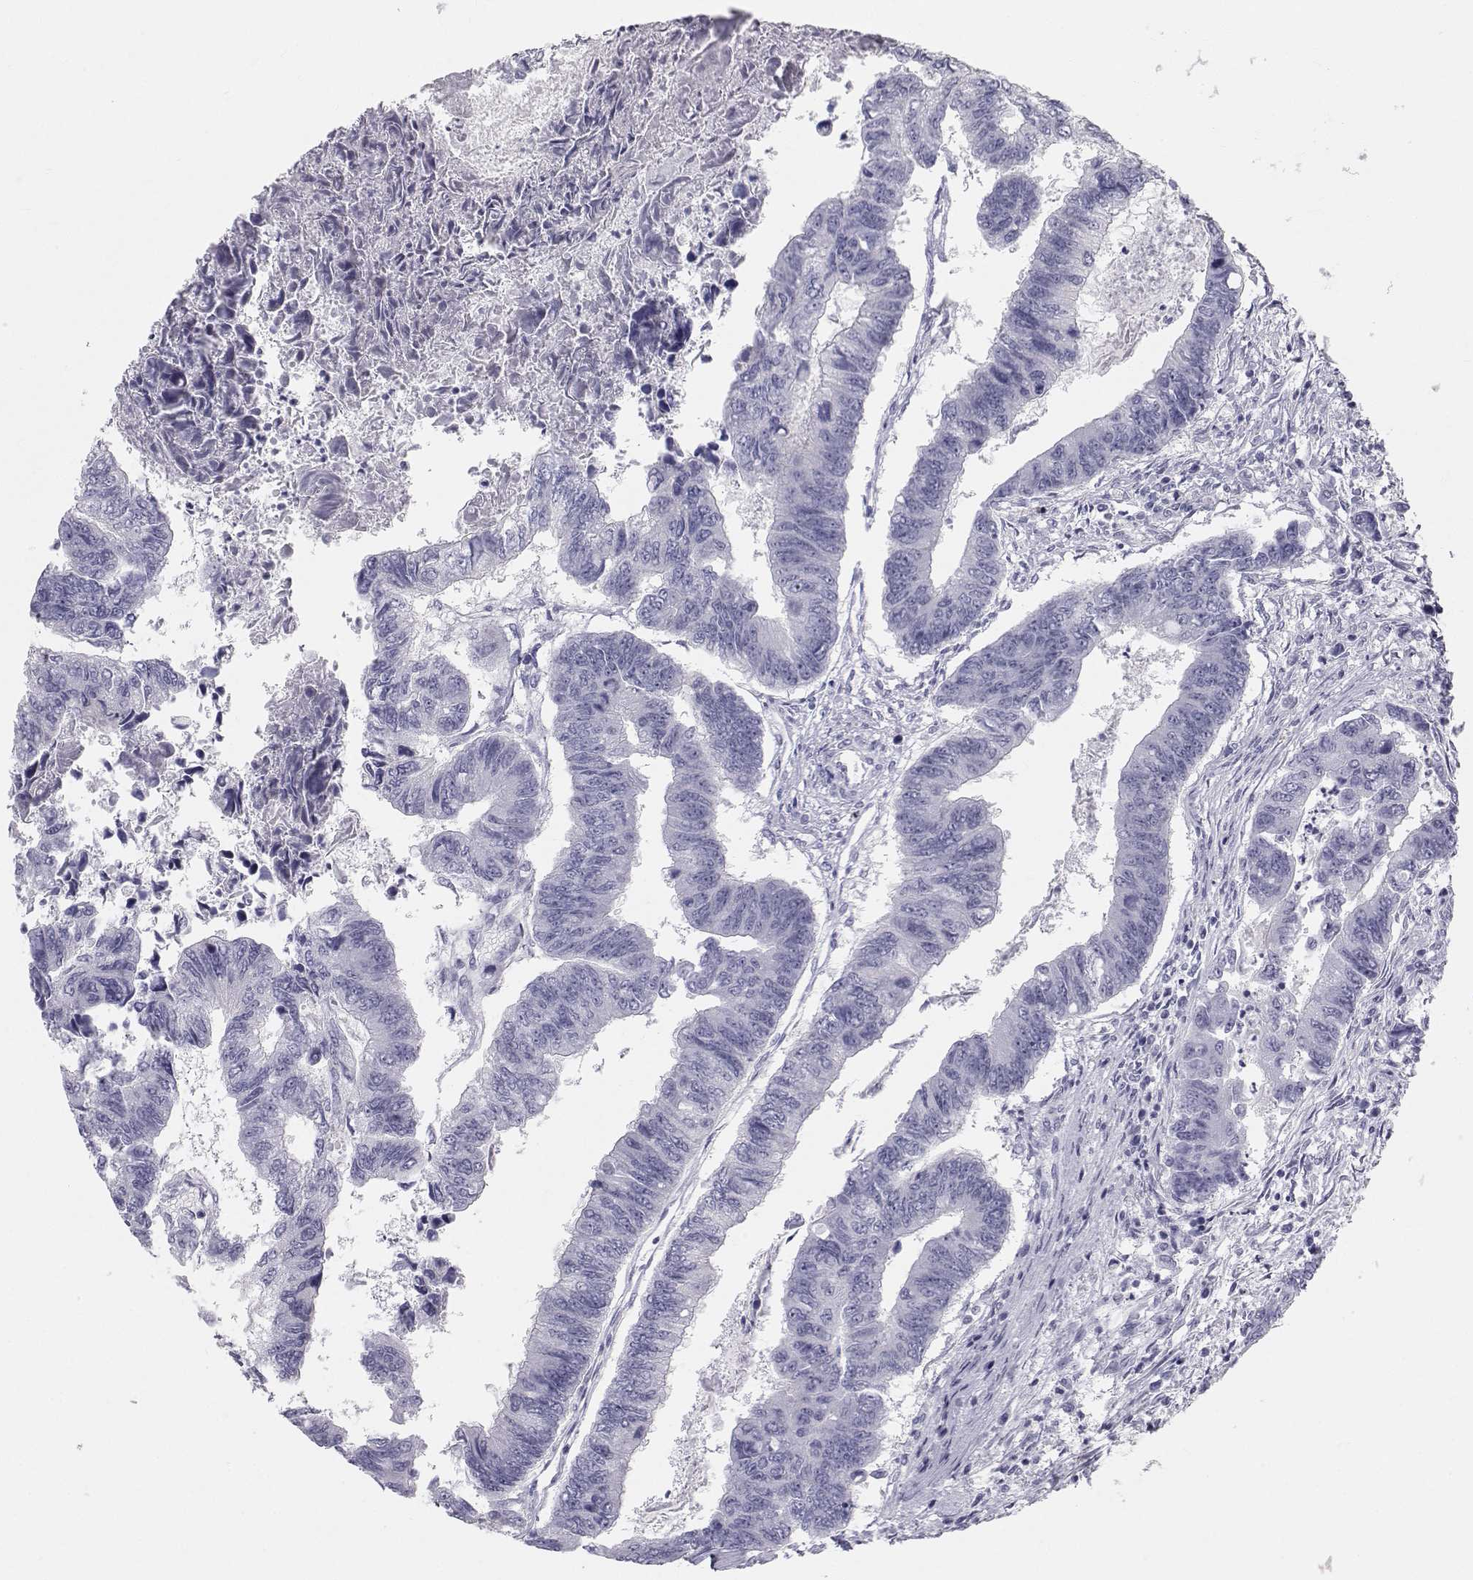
{"staining": {"intensity": "negative", "quantity": "none", "location": "none"}, "tissue": "colorectal cancer", "cell_type": "Tumor cells", "image_type": "cancer", "snomed": [{"axis": "morphology", "description": "Adenocarcinoma, NOS"}, {"axis": "topography", "description": "Colon"}], "caption": "A high-resolution photomicrograph shows immunohistochemistry staining of colorectal cancer (adenocarcinoma), which shows no significant expression in tumor cells. The staining is performed using DAB brown chromogen with nuclei counter-stained in using hematoxylin.", "gene": "GARIN3", "patient": {"sex": "female", "age": 65}}